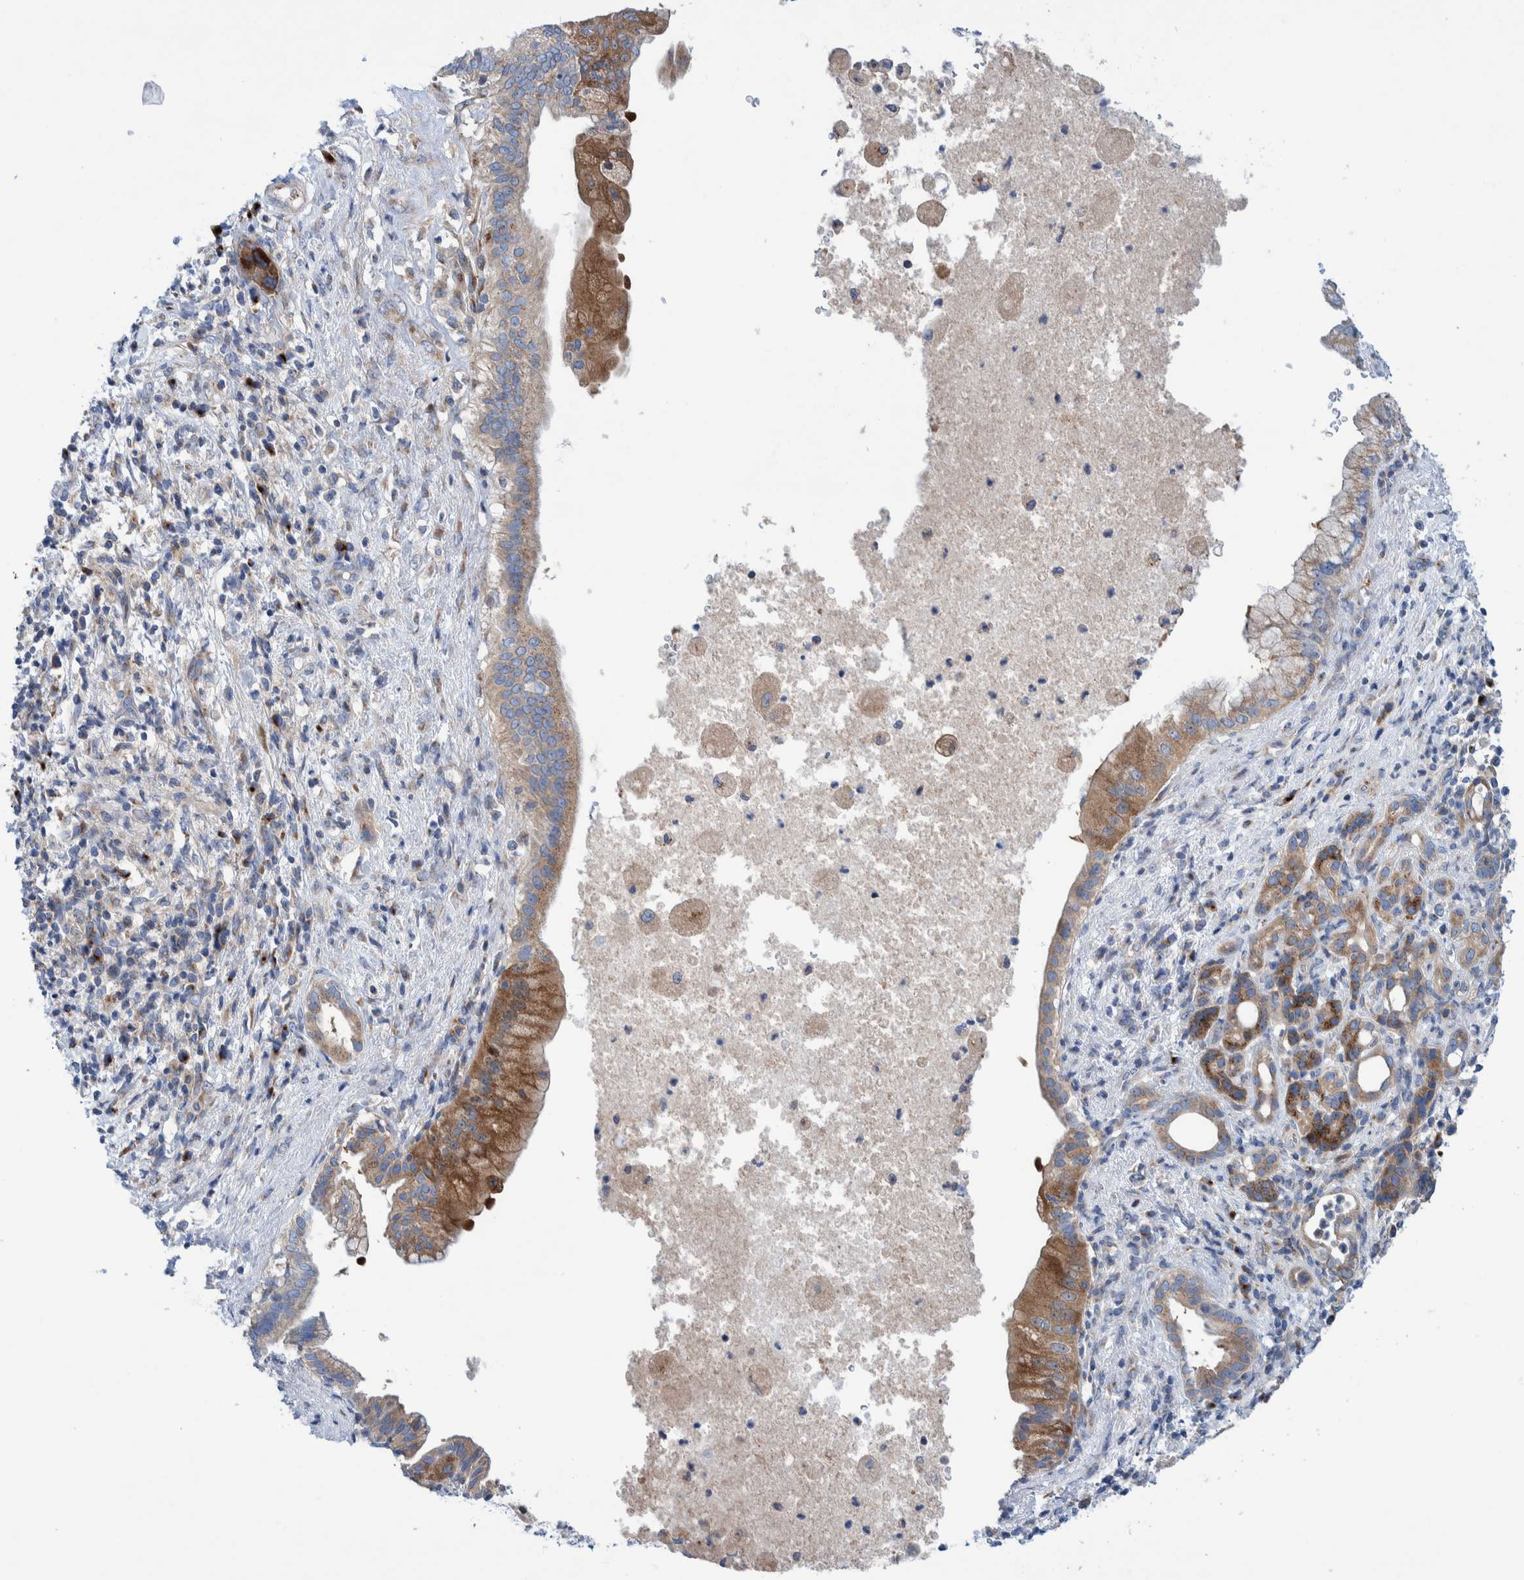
{"staining": {"intensity": "moderate", "quantity": ">75%", "location": "cytoplasmic/membranous"}, "tissue": "pancreatic cancer", "cell_type": "Tumor cells", "image_type": "cancer", "snomed": [{"axis": "morphology", "description": "Adenocarcinoma, NOS"}, {"axis": "topography", "description": "Pancreas"}], "caption": "A brown stain shows moderate cytoplasmic/membranous positivity of a protein in pancreatic cancer (adenocarcinoma) tumor cells.", "gene": "TRIM58", "patient": {"sex": "female", "age": 78}}